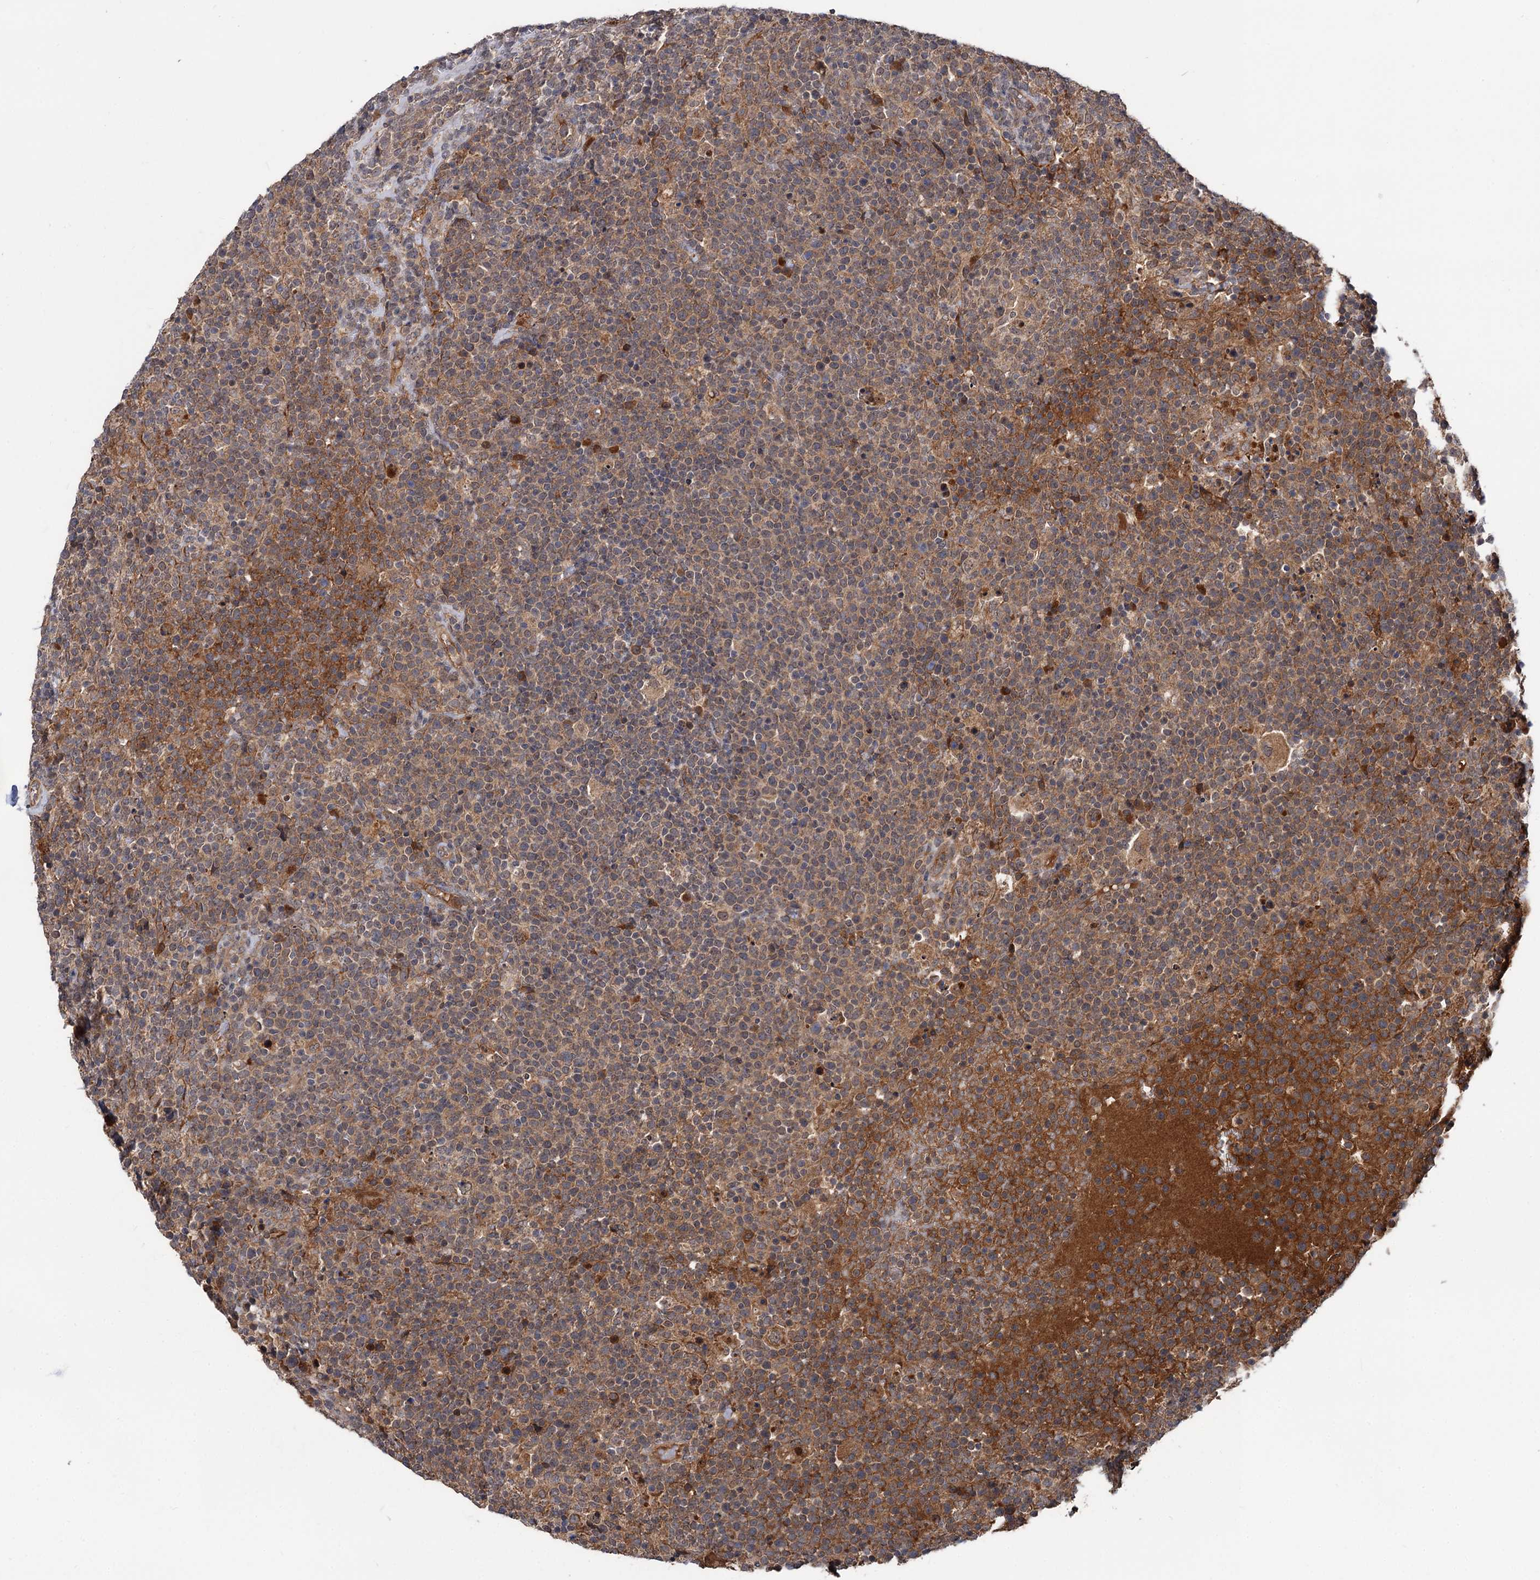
{"staining": {"intensity": "weak", "quantity": ">75%", "location": "cytoplasmic/membranous"}, "tissue": "lymphoma", "cell_type": "Tumor cells", "image_type": "cancer", "snomed": [{"axis": "morphology", "description": "Malignant lymphoma, non-Hodgkin's type, High grade"}, {"axis": "topography", "description": "Lymph node"}], "caption": "The histopathology image demonstrates staining of lymphoma, revealing weak cytoplasmic/membranous protein expression (brown color) within tumor cells. (Stains: DAB (3,3'-diaminobenzidine) in brown, nuclei in blue, Microscopy: brightfield microscopy at high magnification).", "gene": "TEX9", "patient": {"sex": "male", "age": 61}}